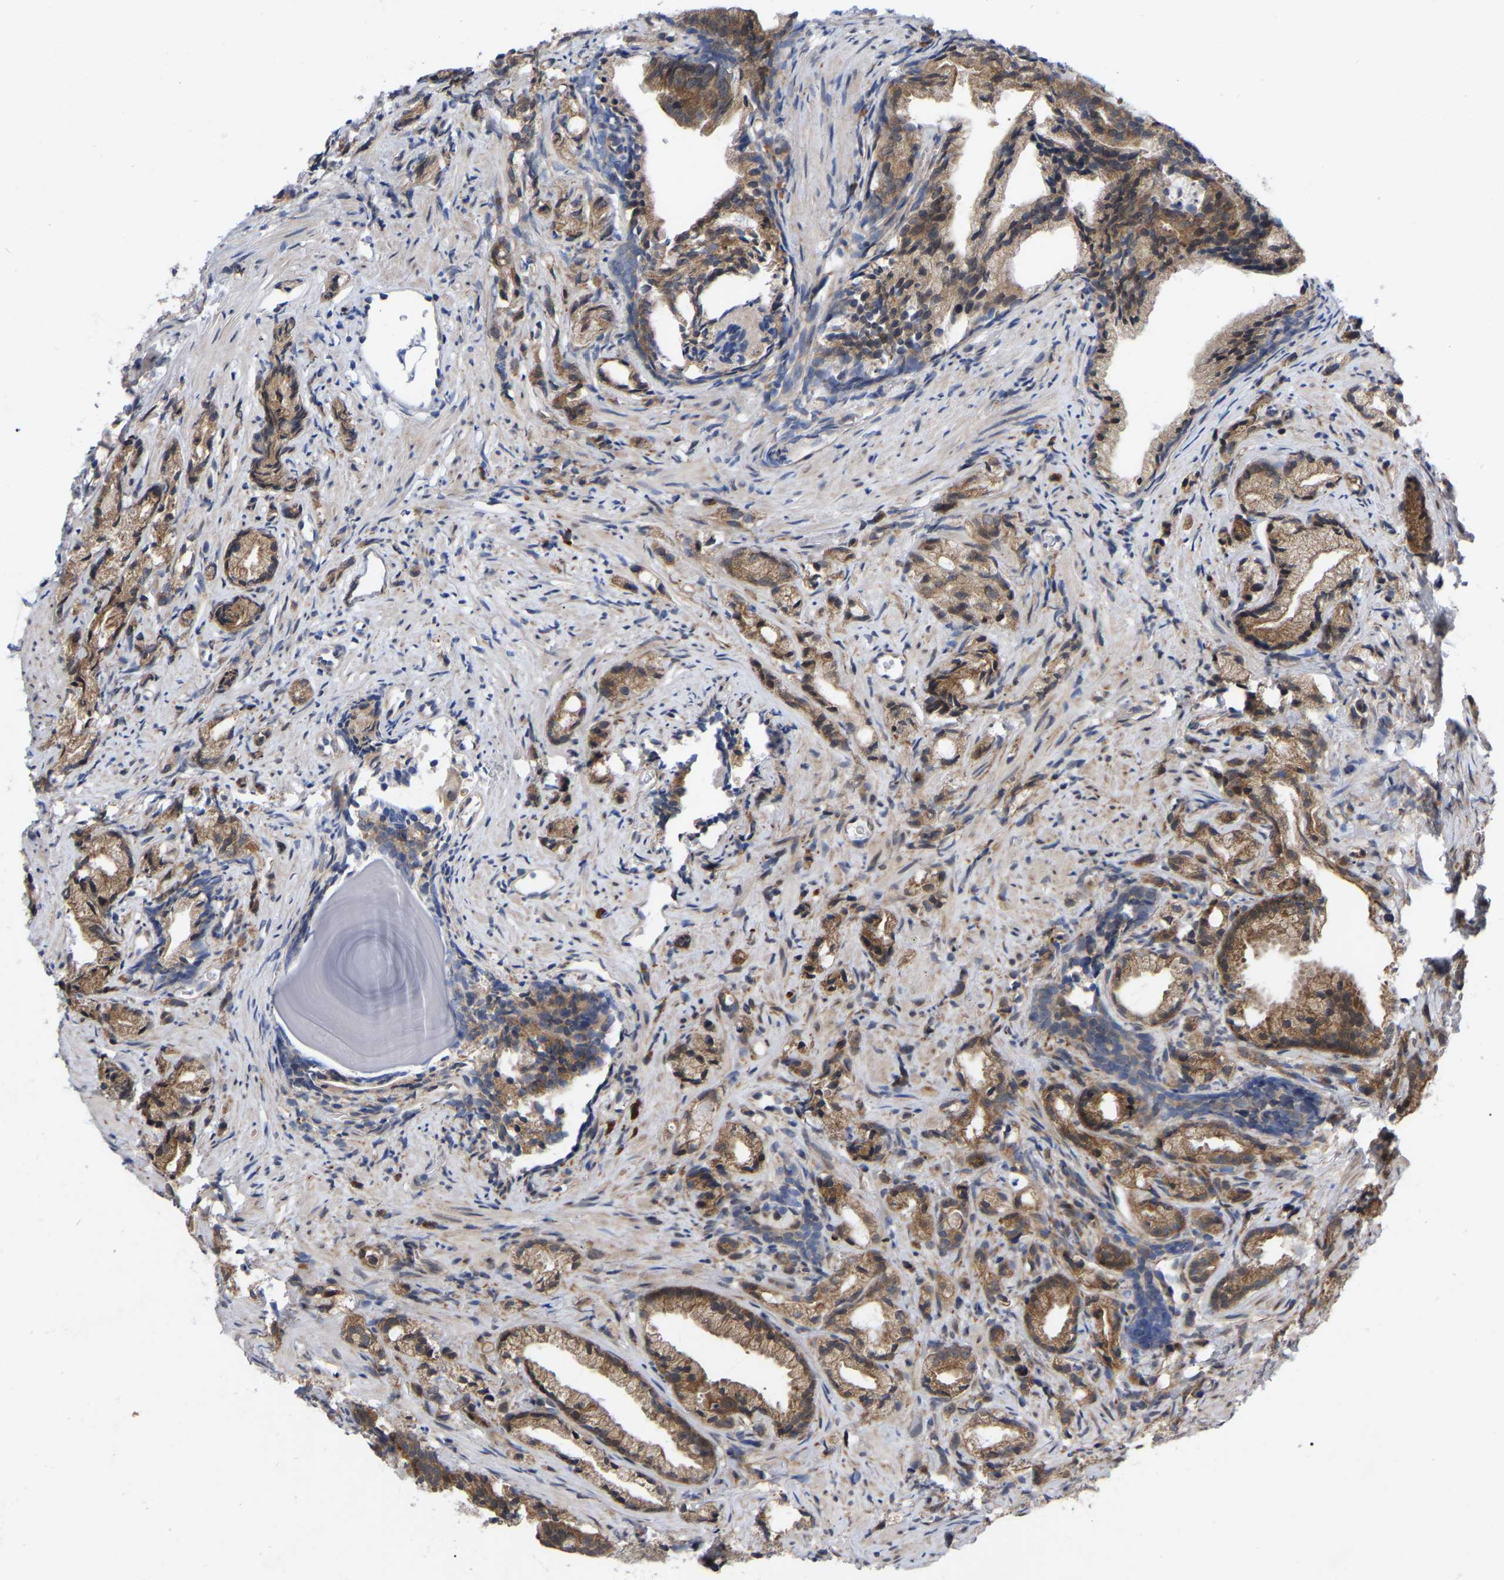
{"staining": {"intensity": "moderate", "quantity": ">75%", "location": "cytoplasmic/membranous"}, "tissue": "prostate cancer", "cell_type": "Tumor cells", "image_type": "cancer", "snomed": [{"axis": "morphology", "description": "Adenocarcinoma, Low grade"}, {"axis": "topography", "description": "Prostate"}], "caption": "Prostate cancer was stained to show a protein in brown. There is medium levels of moderate cytoplasmic/membranous staining in about >75% of tumor cells.", "gene": "UBE4B", "patient": {"sex": "male", "age": 89}}